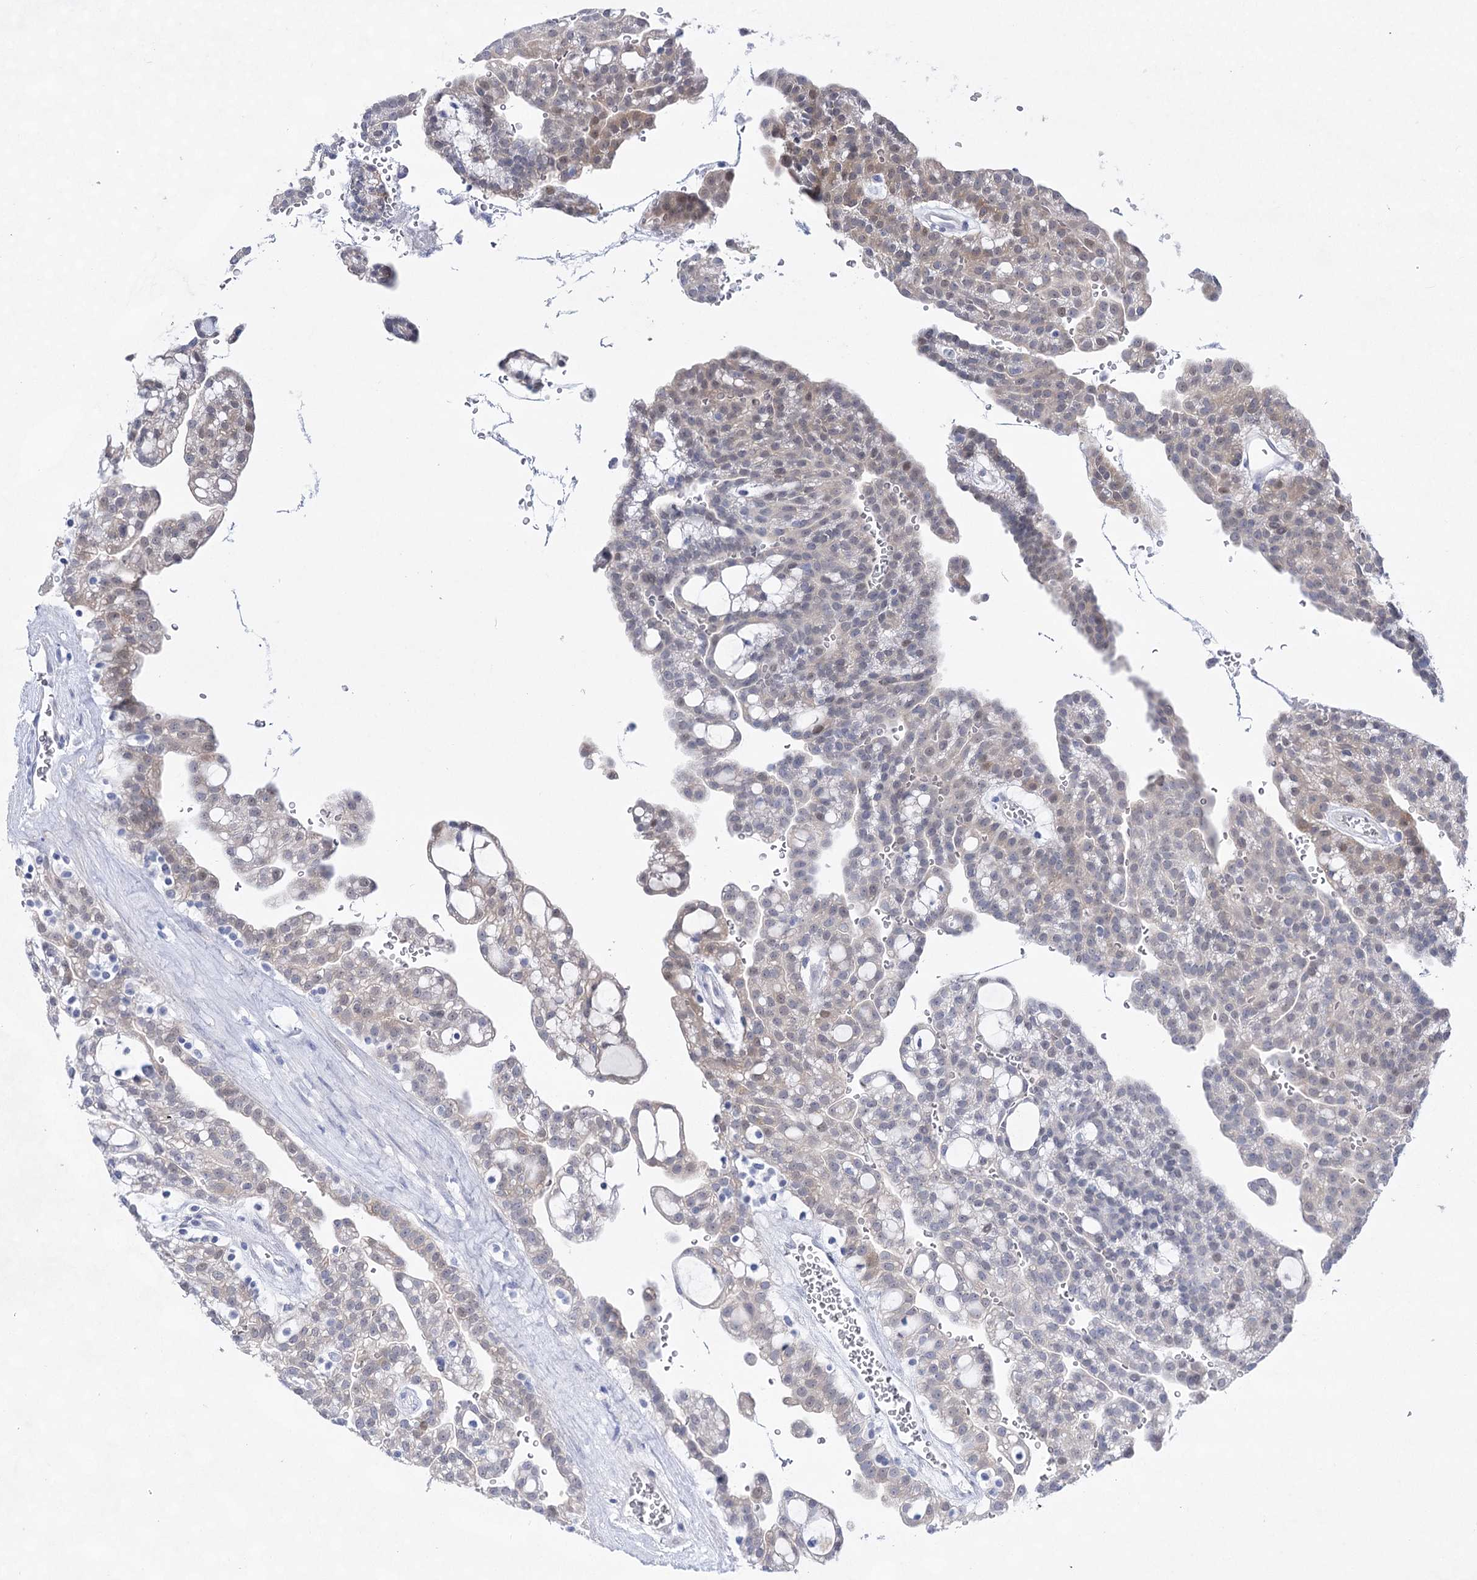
{"staining": {"intensity": "weak", "quantity": "<25%", "location": "cytoplasmic/membranous"}, "tissue": "renal cancer", "cell_type": "Tumor cells", "image_type": "cancer", "snomed": [{"axis": "morphology", "description": "Adenocarcinoma, NOS"}, {"axis": "topography", "description": "Kidney"}], "caption": "Tumor cells are negative for protein expression in human renal cancer. Nuclei are stained in blue.", "gene": "UGDH", "patient": {"sex": "male", "age": 63}}